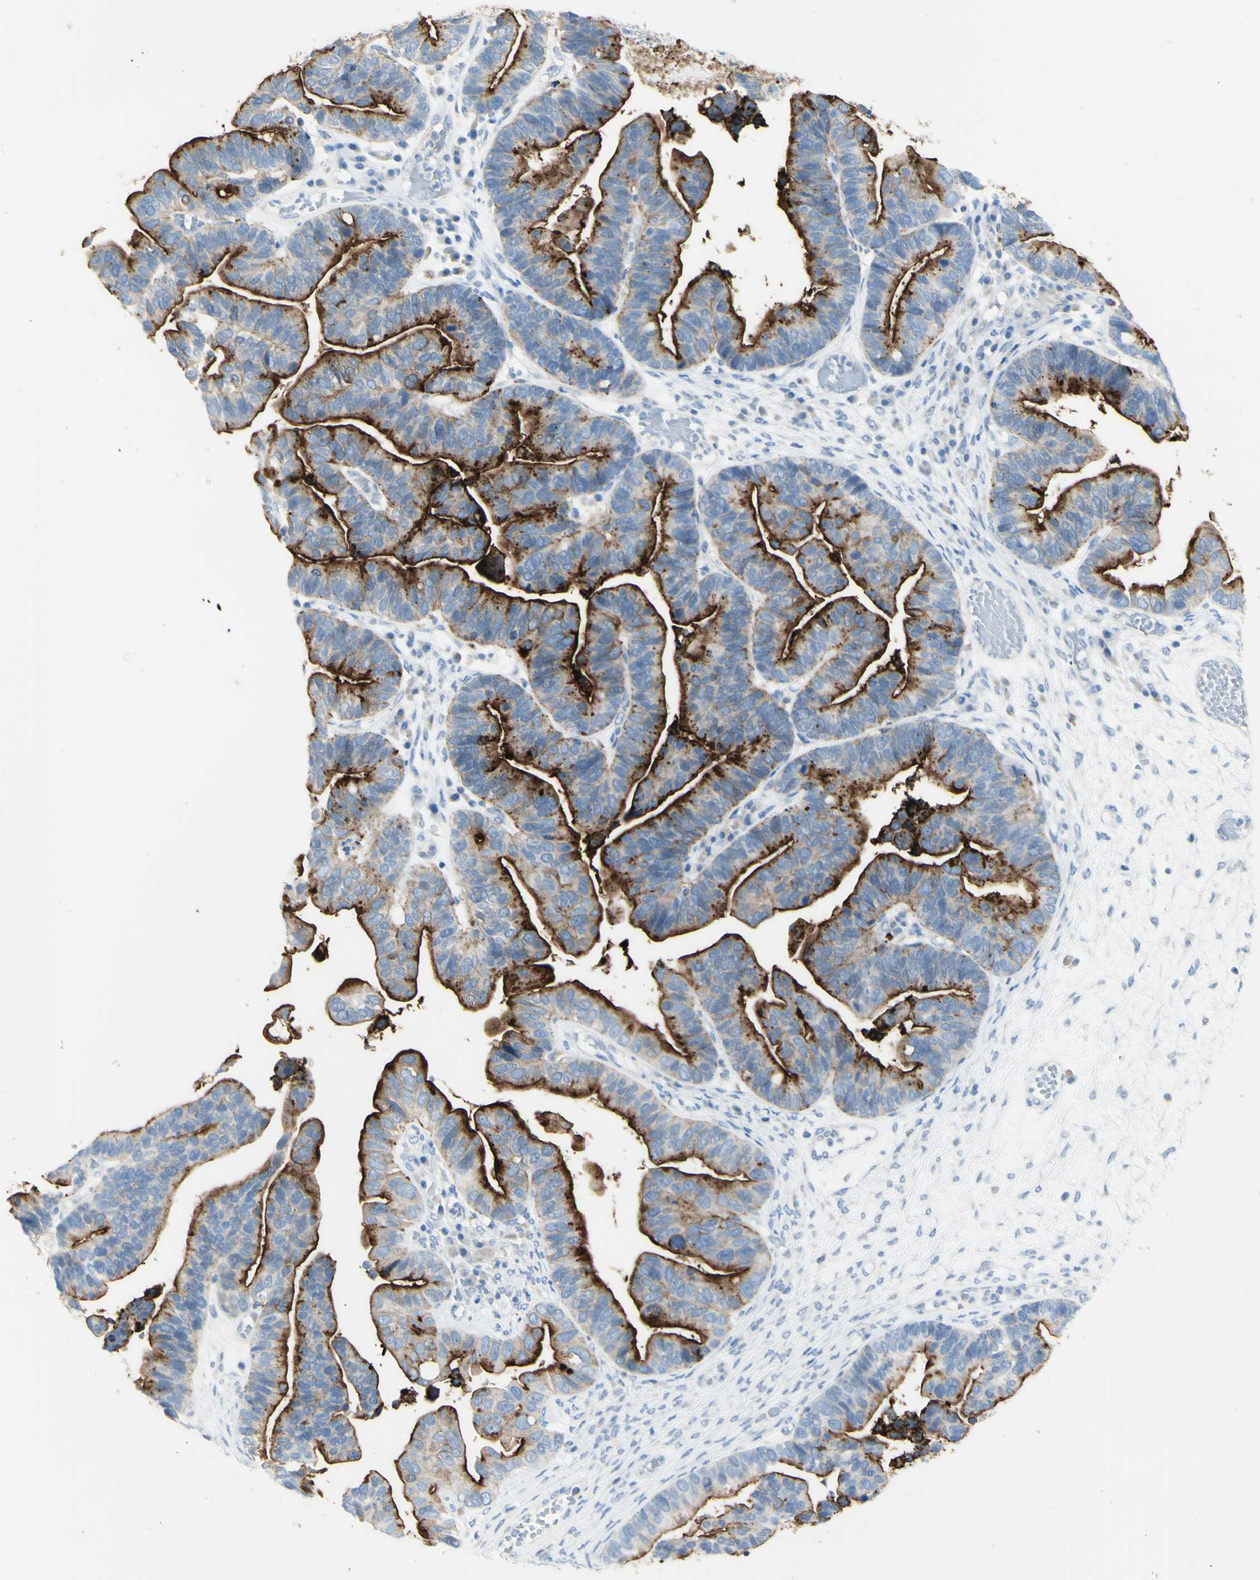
{"staining": {"intensity": "strong", "quantity": ">75%", "location": "cytoplasmic/membranous"}, "tissue": "ovarian cancer", "cell_type": "Tumor cells", "image_type": "cancer", "snomed": [{"axis": "morphology", "description": "Cystadenocarcinoma, serous, NOS"}, {"axis": "topography", "description": "Ovary"}], "caption": "Strong cytoplasmic/membranous expression for a protein is identified in approximately >75% of tumor cells of ovarian cancer (serous cystadenocarcinoma) using immunohistochemistry.", "gene": "TSPAN1", "patient": {"sex": "female", "age": 56}}